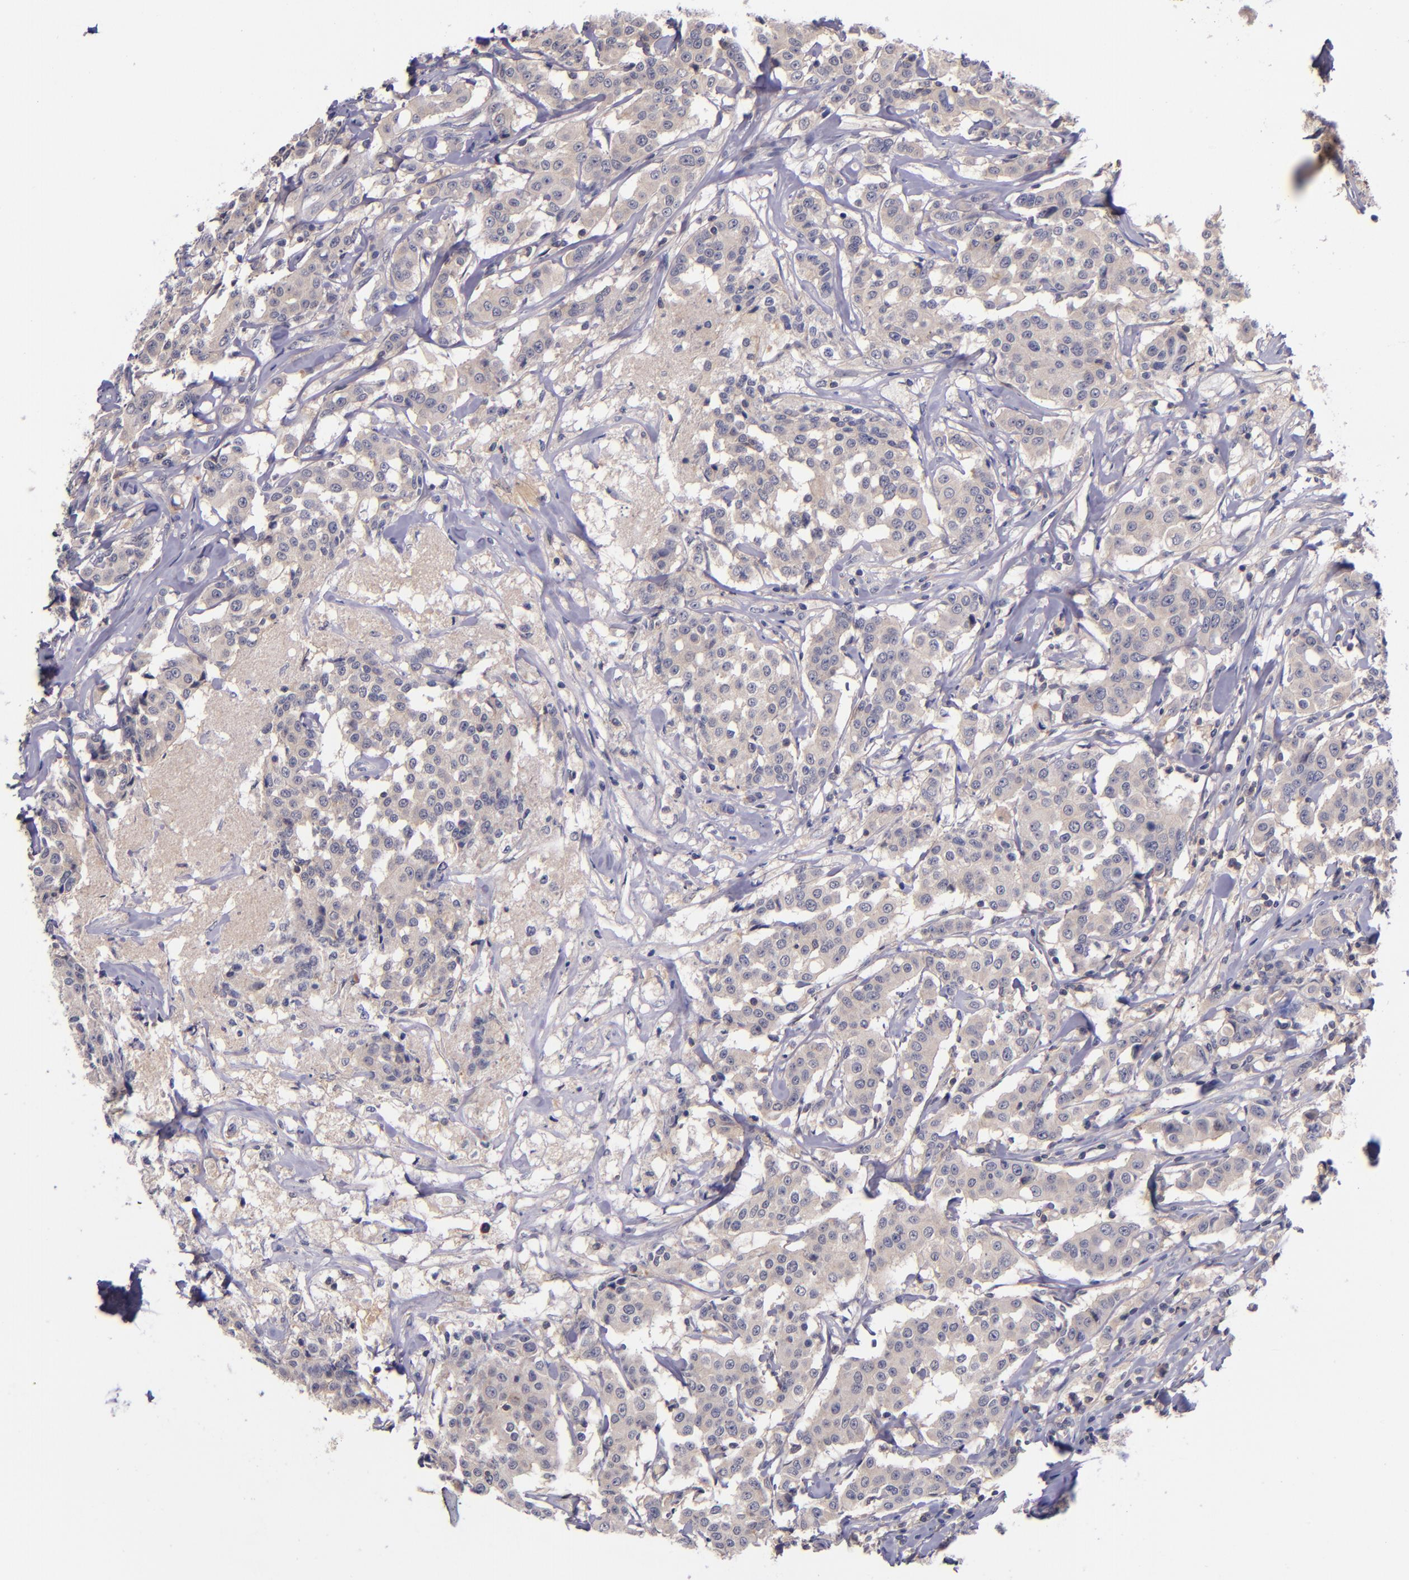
{"staining": {"intensity": "weak", "quantity": ">75%", "location": "cytoplasmic/membranous"}, "tissue": "breast cancer", "cell_type": "Tumor cells", "image_type": "cancer", "snomed": [{"axis": "morphology", "description": "Duct carcinoma"}, {"axis": "topography", "description": "Breast"}], "caption": "Tumor cells display low levels of weak cytoplasmic/membranous positivity in approximately >75% of cells in breast cancer (infiltrating ductal carcinoma). The staining was performed using DAB, with brown indicating positive protein expression. Nuclei are stained blue with hematoxylin.", "gene": "RBP4", "patient": {"sex": "female", "age": 27}}